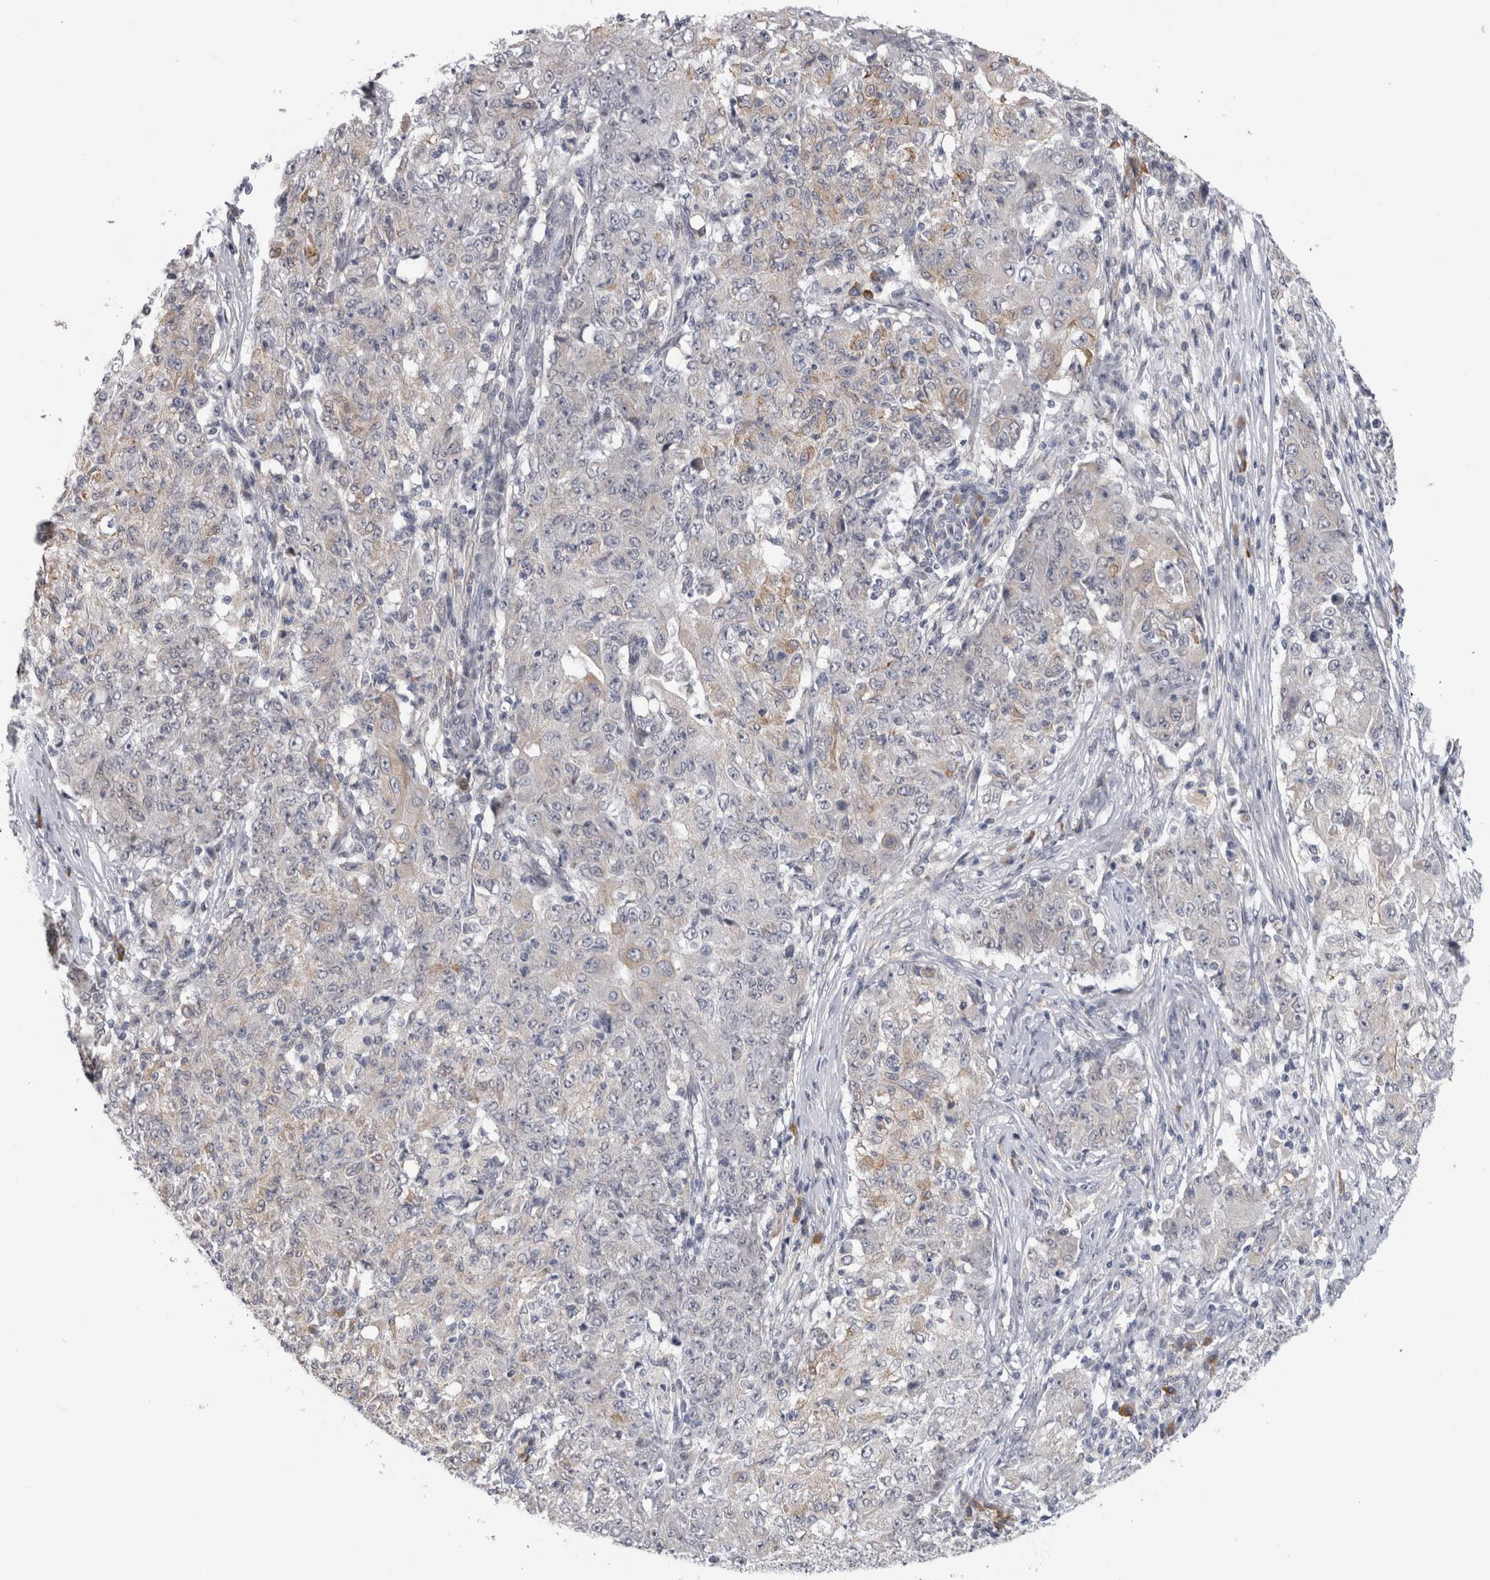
{"staining": {"intensity": "weak", "quantity": "<25%", "location": "cytoplasmic/membranous"}, "tissue": "ovarian cancer", "cell_type": "Tumor cells", "image_type": "cancer", "snomed": [{"axis": "morphology", "description": "Carcinoma, endometroid"}, {"axis": "topography", "description": "Ovary"}], "caption": "IHC photomicrograph of ovarian endometroid carcinoma stained for a protein (brown), which reveals no staining in tumor cells.", "gene": "TMEM242", "patient": {"sex": "female", "age": 42}}